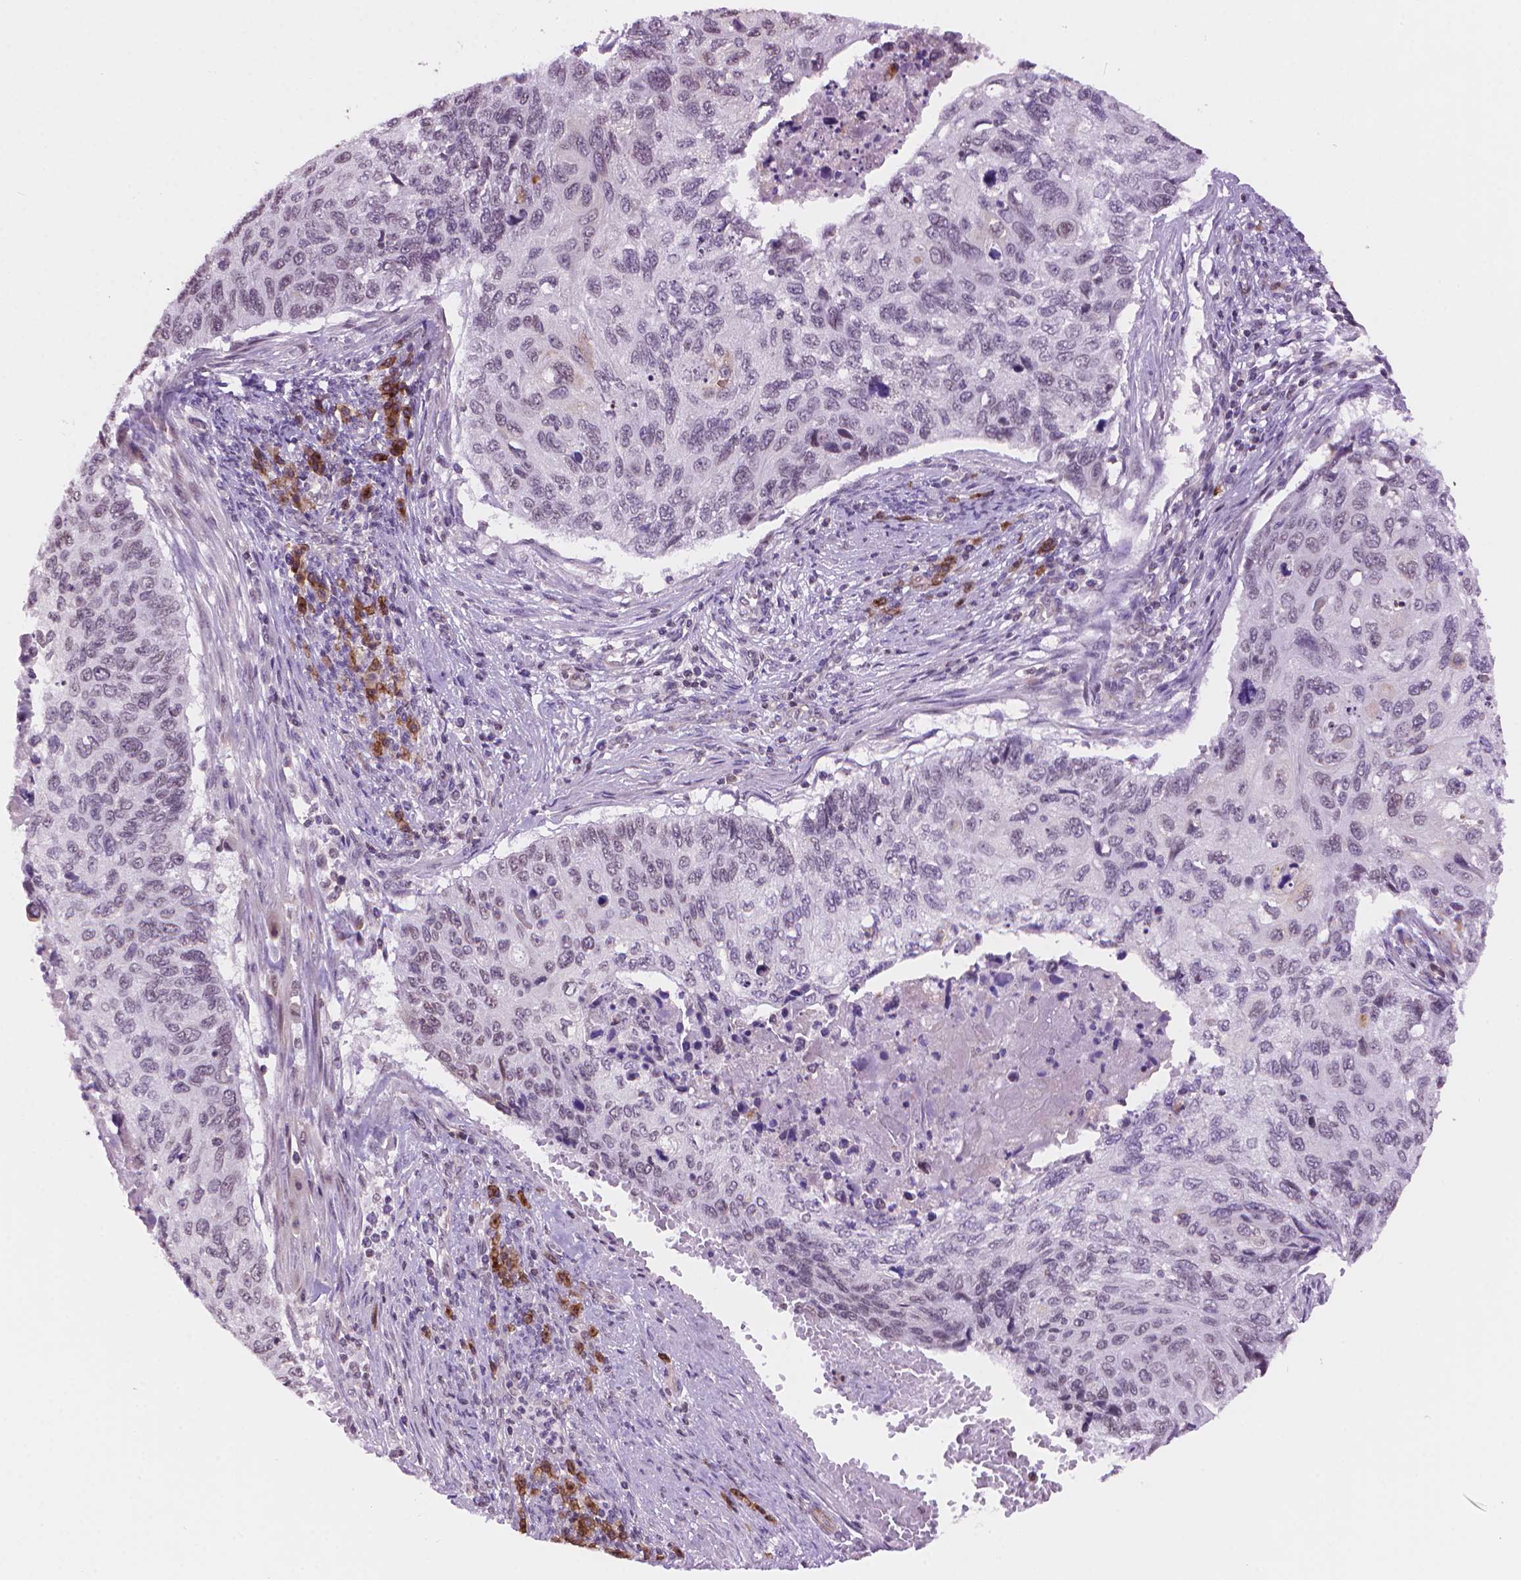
{"staining": {"intensity": "negative", "quantity": "none", "location": "none"}, "tissue": "cervical cancer", "cell_type": "Tumor cells", "image_type": "cancer", "snomed": [{"axis": "morphology", "description": "Squamous cell carcinoma, NOS"}, {"axis": "topography", "description": "Cervix"}], "caption": "An image of cervical squamous cell carcinoma stained for a protein displays no brown staining in tumor cells.", "gene": "TMEM184A", "patient": {"sex": "female", "age": 70}}